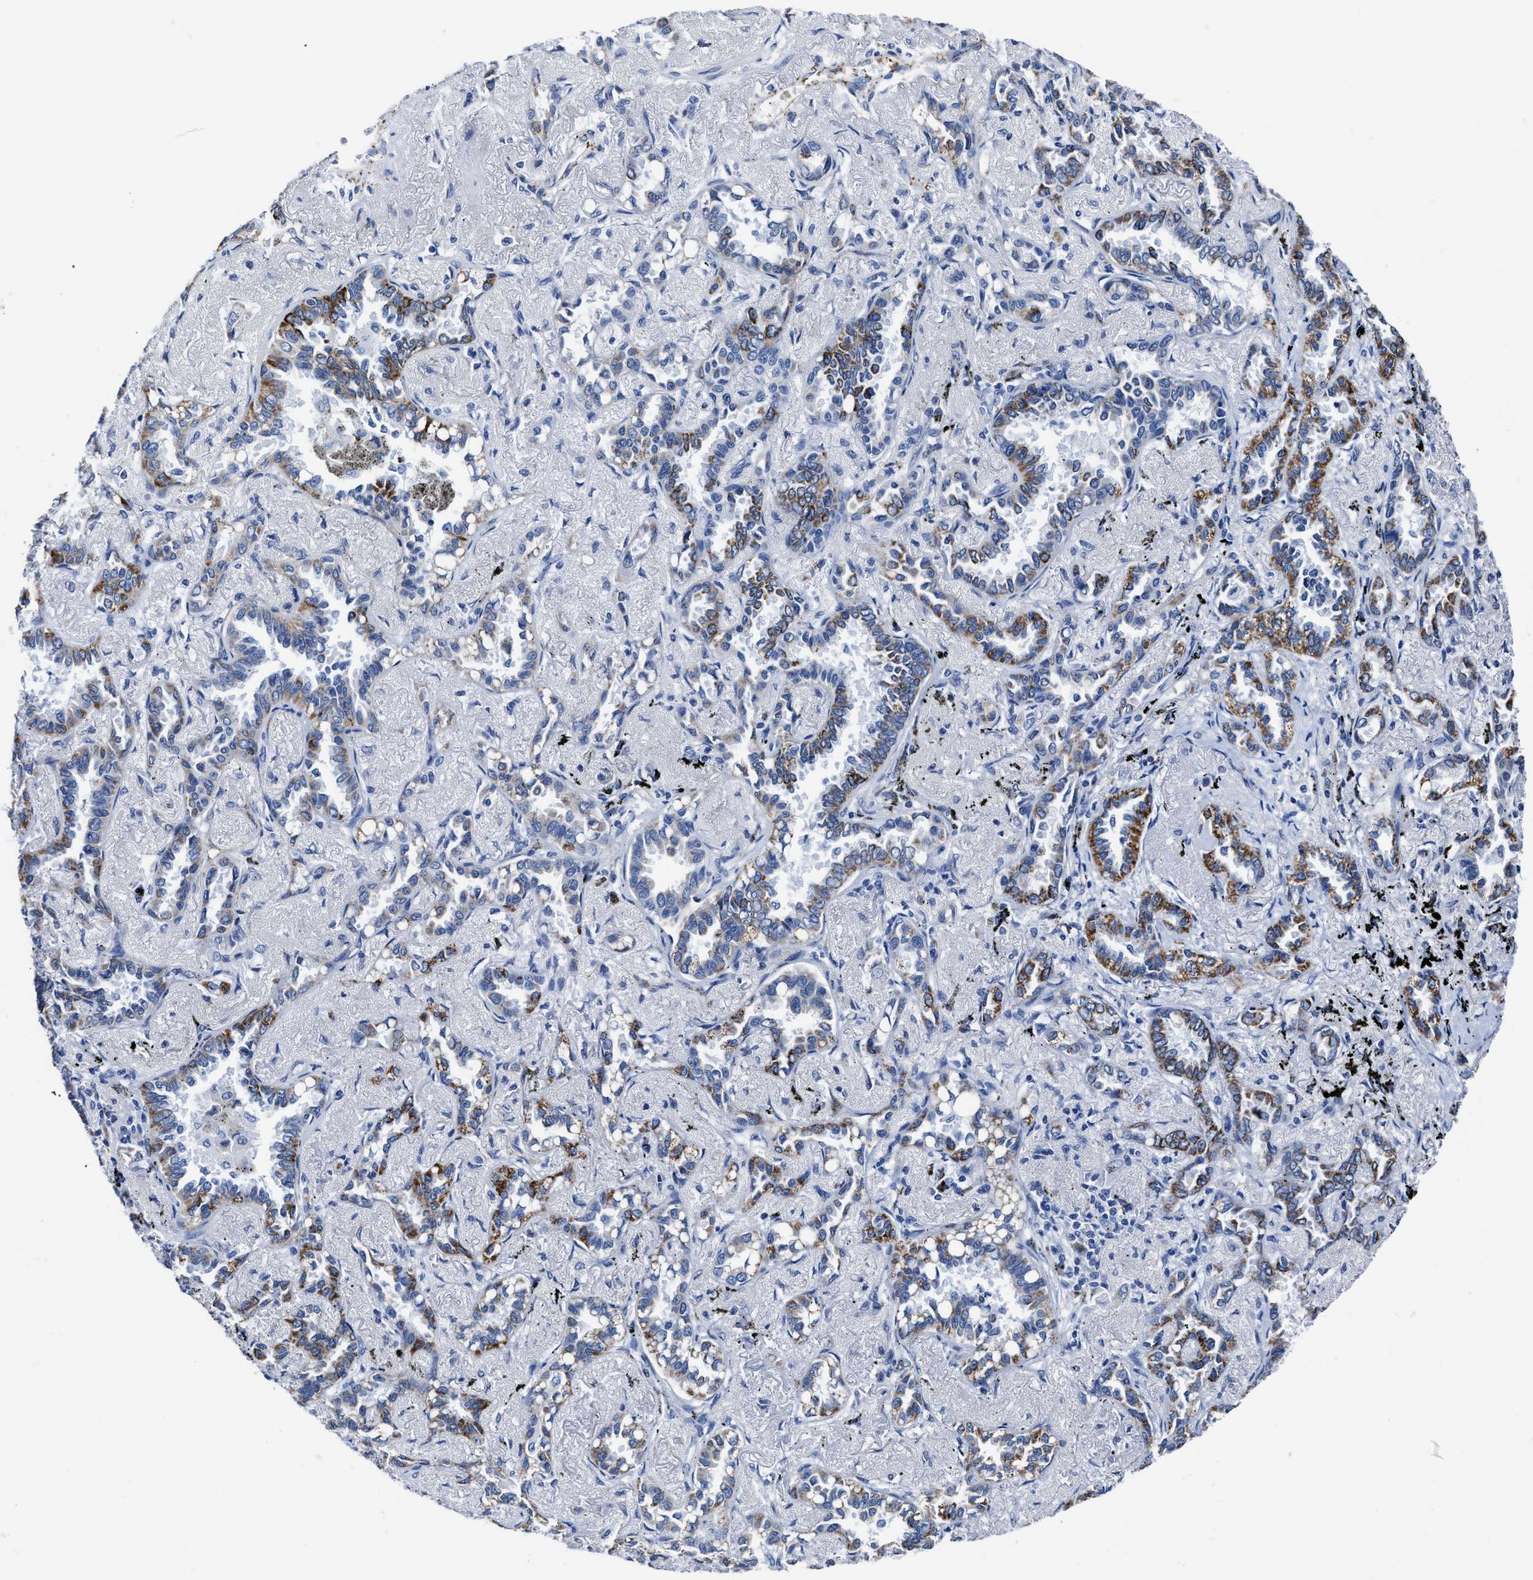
{"staining": {"intensity": "moderate", "quantity": "25%-75%", "location": "cytoplasmic/membranous"}, "tissue": "lung cancer", "cell_type": "Tumor cells", "image_type": "cancer", "snomed": [{"axis": "morphology", "description": "Adenocarcinoma, NOS"}, {"axis": "topography", "description": "Lung"}], "caption": "An IHC photomicrograph of neoplastic tissue is shown. Protein staining in brown shows moderate cytoplasmic/membranous positivity in lung cancer (adenocarcinoma) within tumor cells.", "gene": "KCNMB3", "patient": {"sex": "male", "age": 59}}